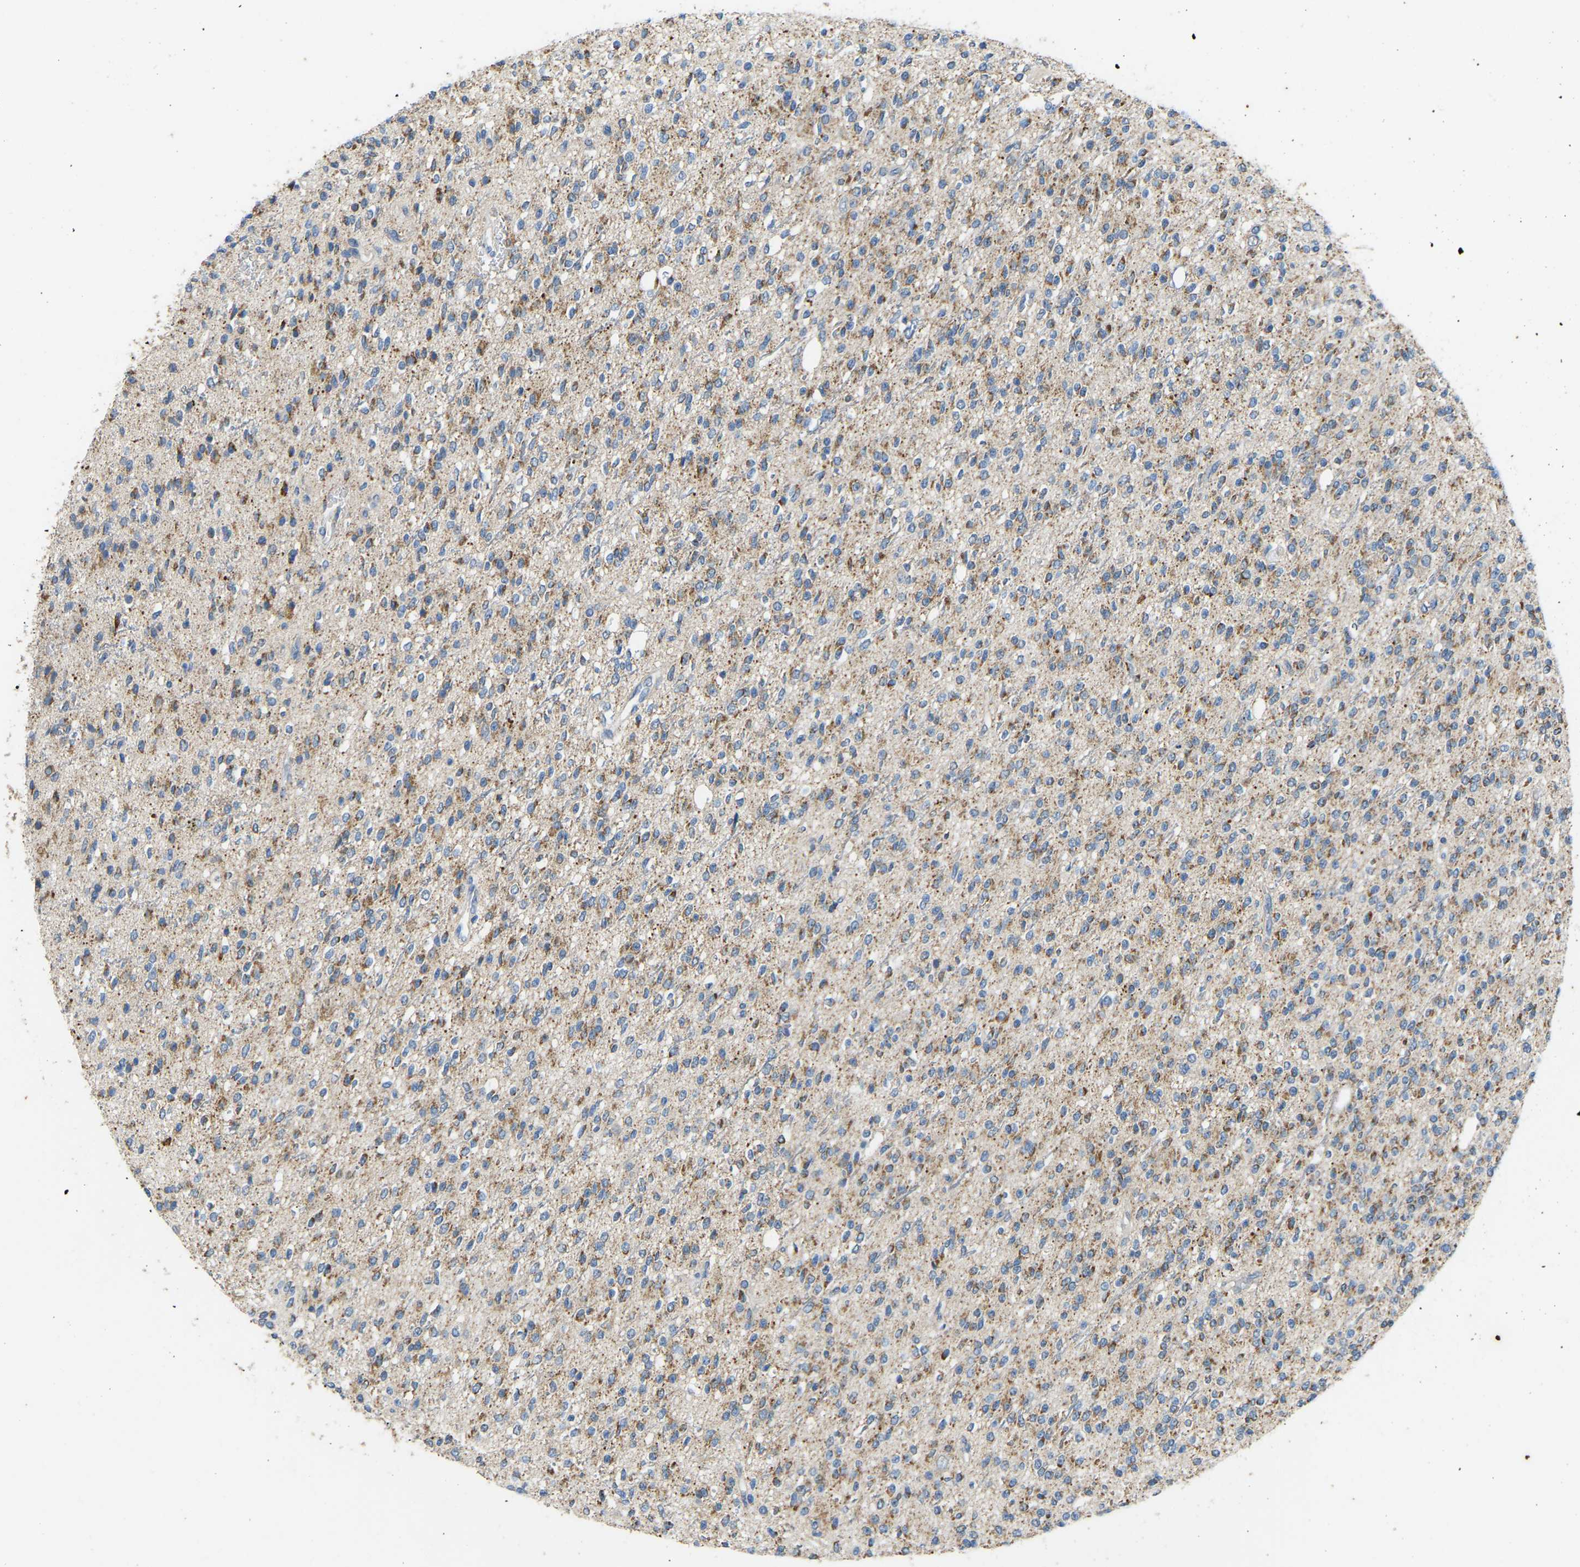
{"staining": {"intensity": "moderate", "quantity": "25%-75%", "location": "cytoplasmic/membranous"}, "tissue": "glioma", "cell_type": "Tumor cells", "image_type": "cancer", "snomed": [{"axis": "morphology", "description": "Glioma, malignant, High grade"}, {"axis": "topography", "description": "Brain"}], "caption": "Protein staining of malignant glioma (high-grade) tissue exhibits moderate cytoplasmic/membranous staining in approximately 25%-75% of tumor cells.", "gene": "ZNF200", "patient": {"sex": "male", "age": 34}}